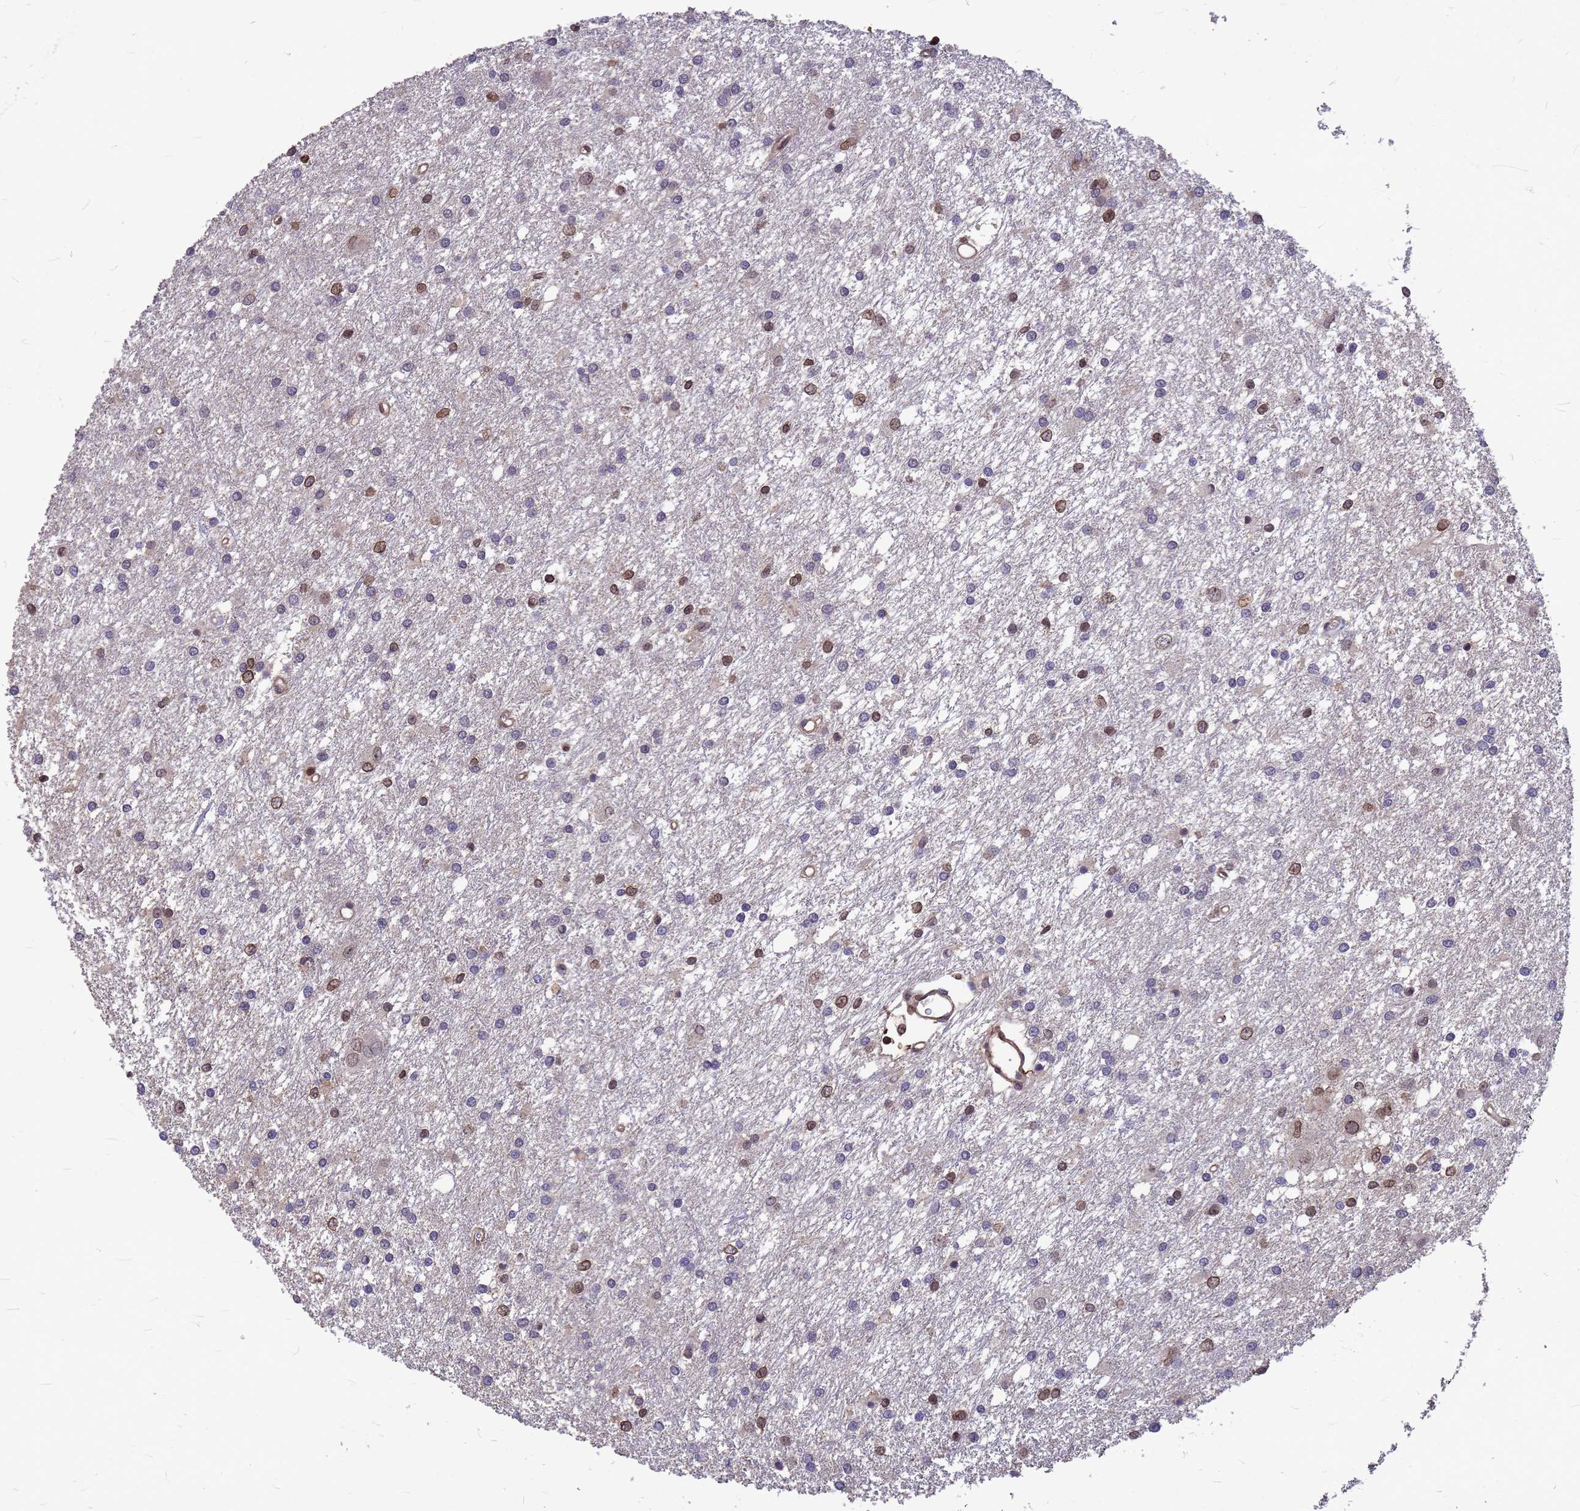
{"staining": {"intensity": "moderate", "quantity": "25%-75%", "location": "nuclear"}, "tissue": "glioma", "cell_type": "Tumor cells", "image_type": "cancer", "snomed": [{"axis": "morphology", "description": "Glioma, malignant, High grade"}, {"axis": "topography", "description": "Brain"}], "caption": "Immunohistochemistry (IHC) of glioma exhibits medium levels of moderate nuclear positivity in about 25%-75% of tumor cells. The protein is shown in brown color, while the nuclei are stained blue.", "gene": "C1orf35", "patient": {"sex": "female", "age": 50}}